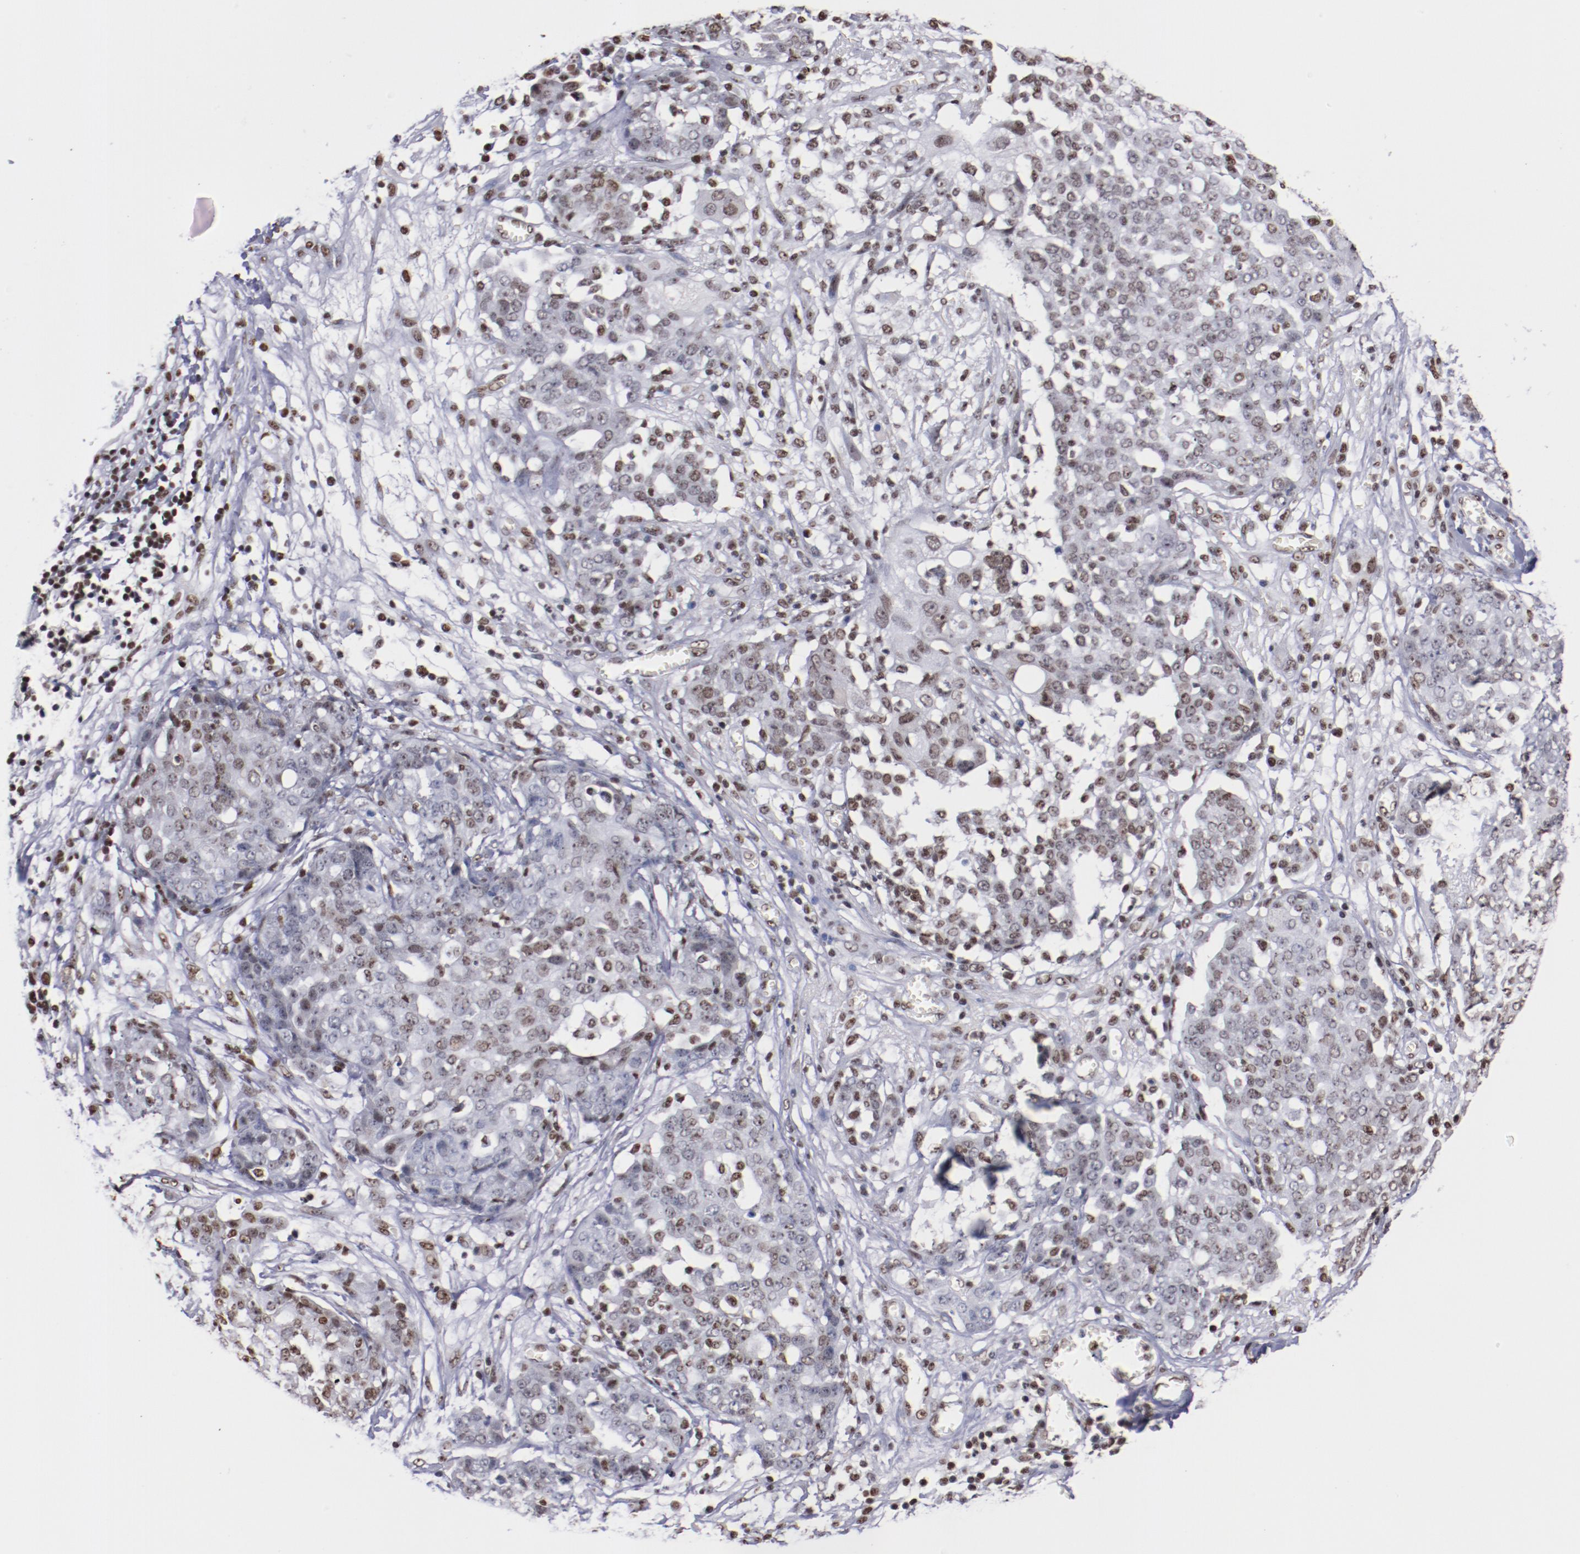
{"staining": {"intensity": "weak", "quantity": "25%-75%", "location": "nuclear"}, "tissue": "ovarian cancer", "cell_type": "Tumor cells", "image_type": "cancer", "snomed": [{"axis": "morphology", "description": "Cystadenocarcinoma, serous, NOS"}, {"axis": "topography", "description": "Soft tissue"}, {"axis": "topography", "description": "Ovary"}], "caption": "Human ovarian cancer stained for a protein (brown) shows weak nuclear positive expression in approximately 25%-75% of tumor cells.", "gene": "IFI16", "patient": {"sex": "female", "age": 57}}